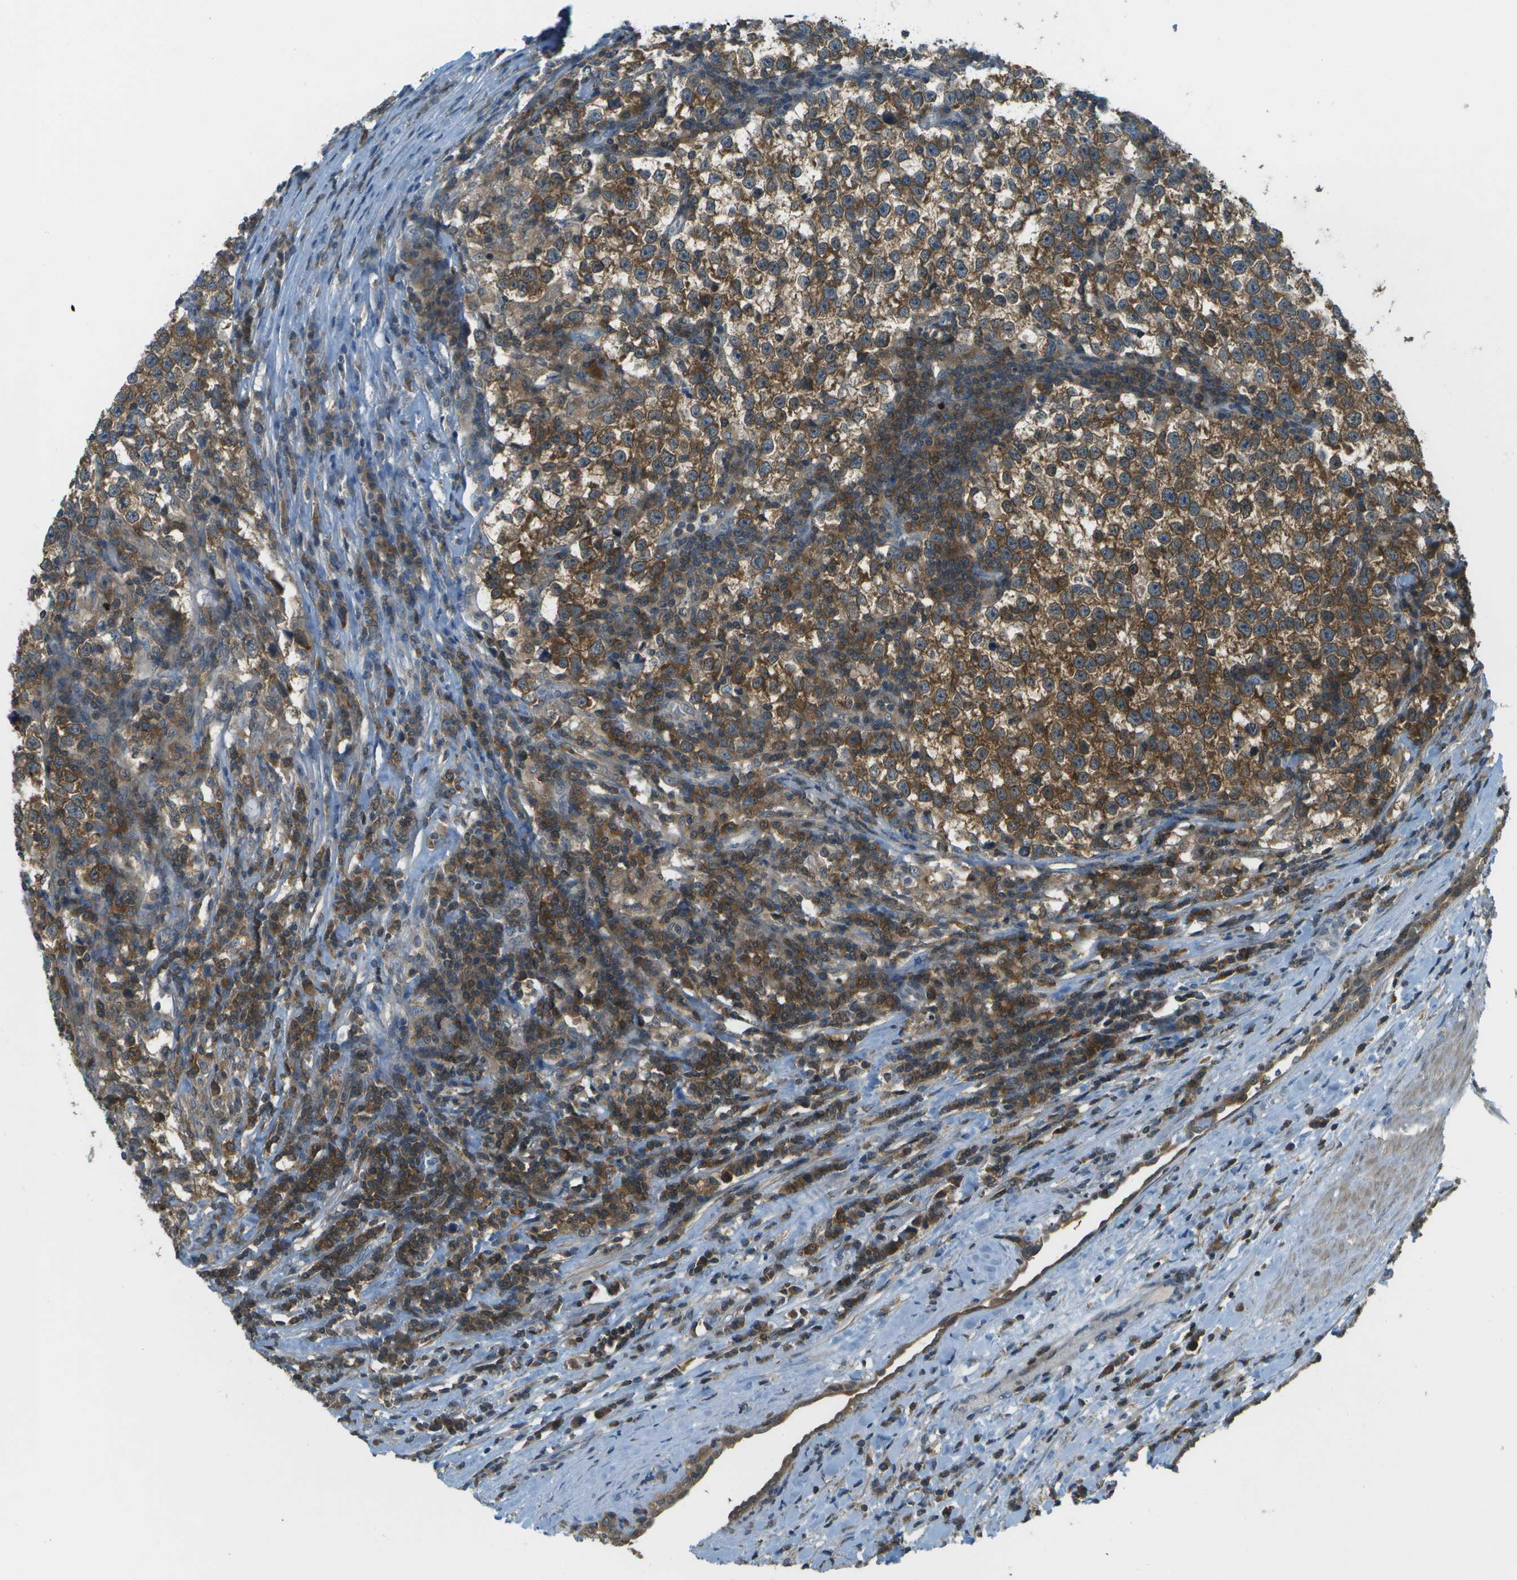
{"staining": {"intensity": "moderate", "quantity": ">75%", "location": "cytoplasmic/membranous"}, "tissue": "testis cancer", "cell_type": "Tumor cells", "image_type": "cancer", "snomed": [{"axis": "morphology", "description": "Normal tissue, NOS"}, {"axis": "morphology", "description": "Seminoma, NOS"}, {"axis": "topography", "description": "Testis"}], "caption": "Protein expression by immunohistochemistry (IHC) reveals moderate cytoplasmic/membranous positivity in approximately >75% of tumor cells in seminoma (testis).", "gene": "CDH23", "patient": {"sex": "male", "age": 43}}